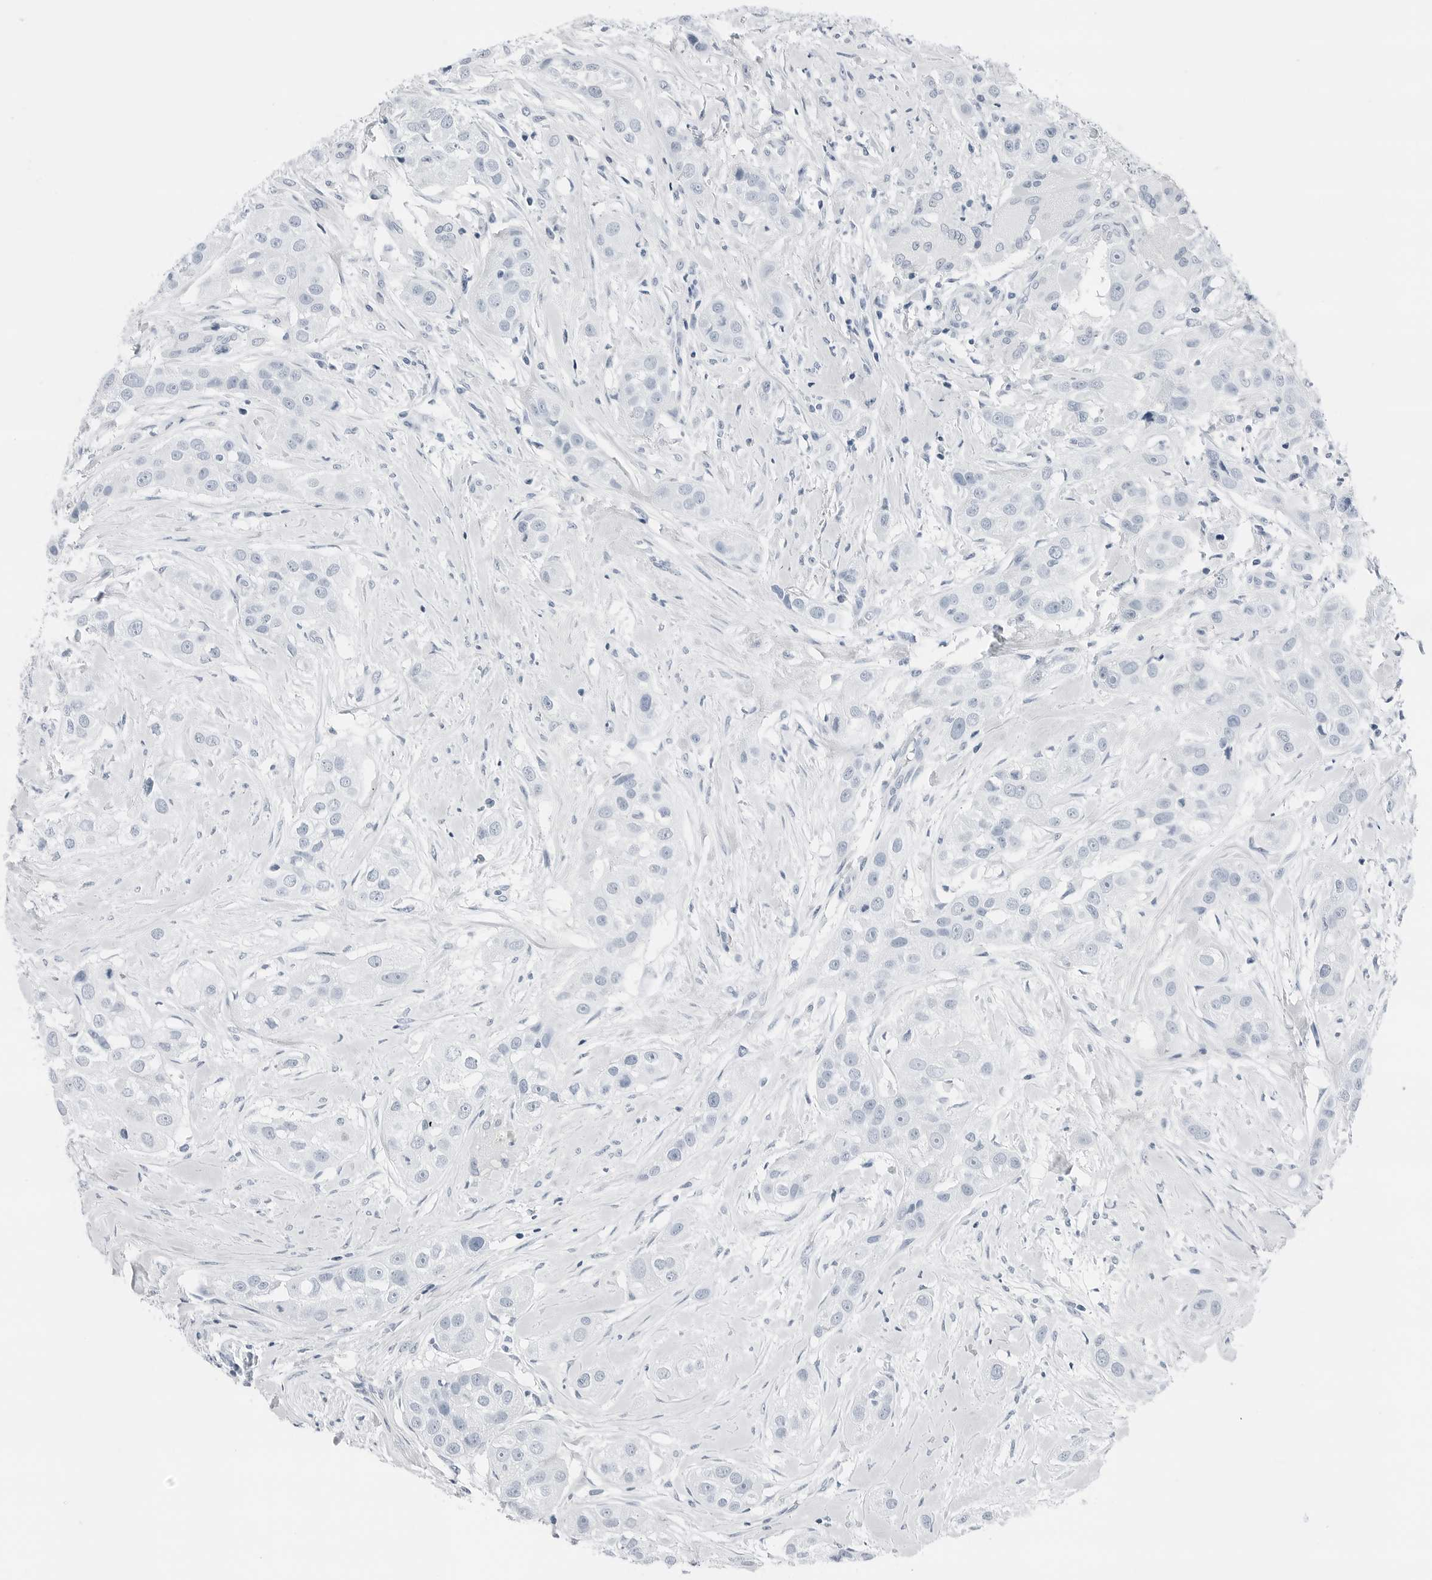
{"staining": {"intensity": "negative", "quantity": "none", "location": "none"}, "tissue": "head and neck cancer", "cell_type": "Tumor cells", "image_type": "cancer", "snomed": [{"axis": "morphology", "description": "Normal tissue, NOS"}, {"axis": "morphology", "description": "Squamous cell carcinoma, NOS"}, {"axis": "topography", "description": "Skeletal muscle"}, {"axis": "topography", "description": "Head-Neck"}], "caption": "Human head and neck squamous cell carcinoma stained for a protein using immunohistochemistry displays no staining in tumor cells.", "gene": "SLPI", "patient": {"sex": "male", "age": 51}}